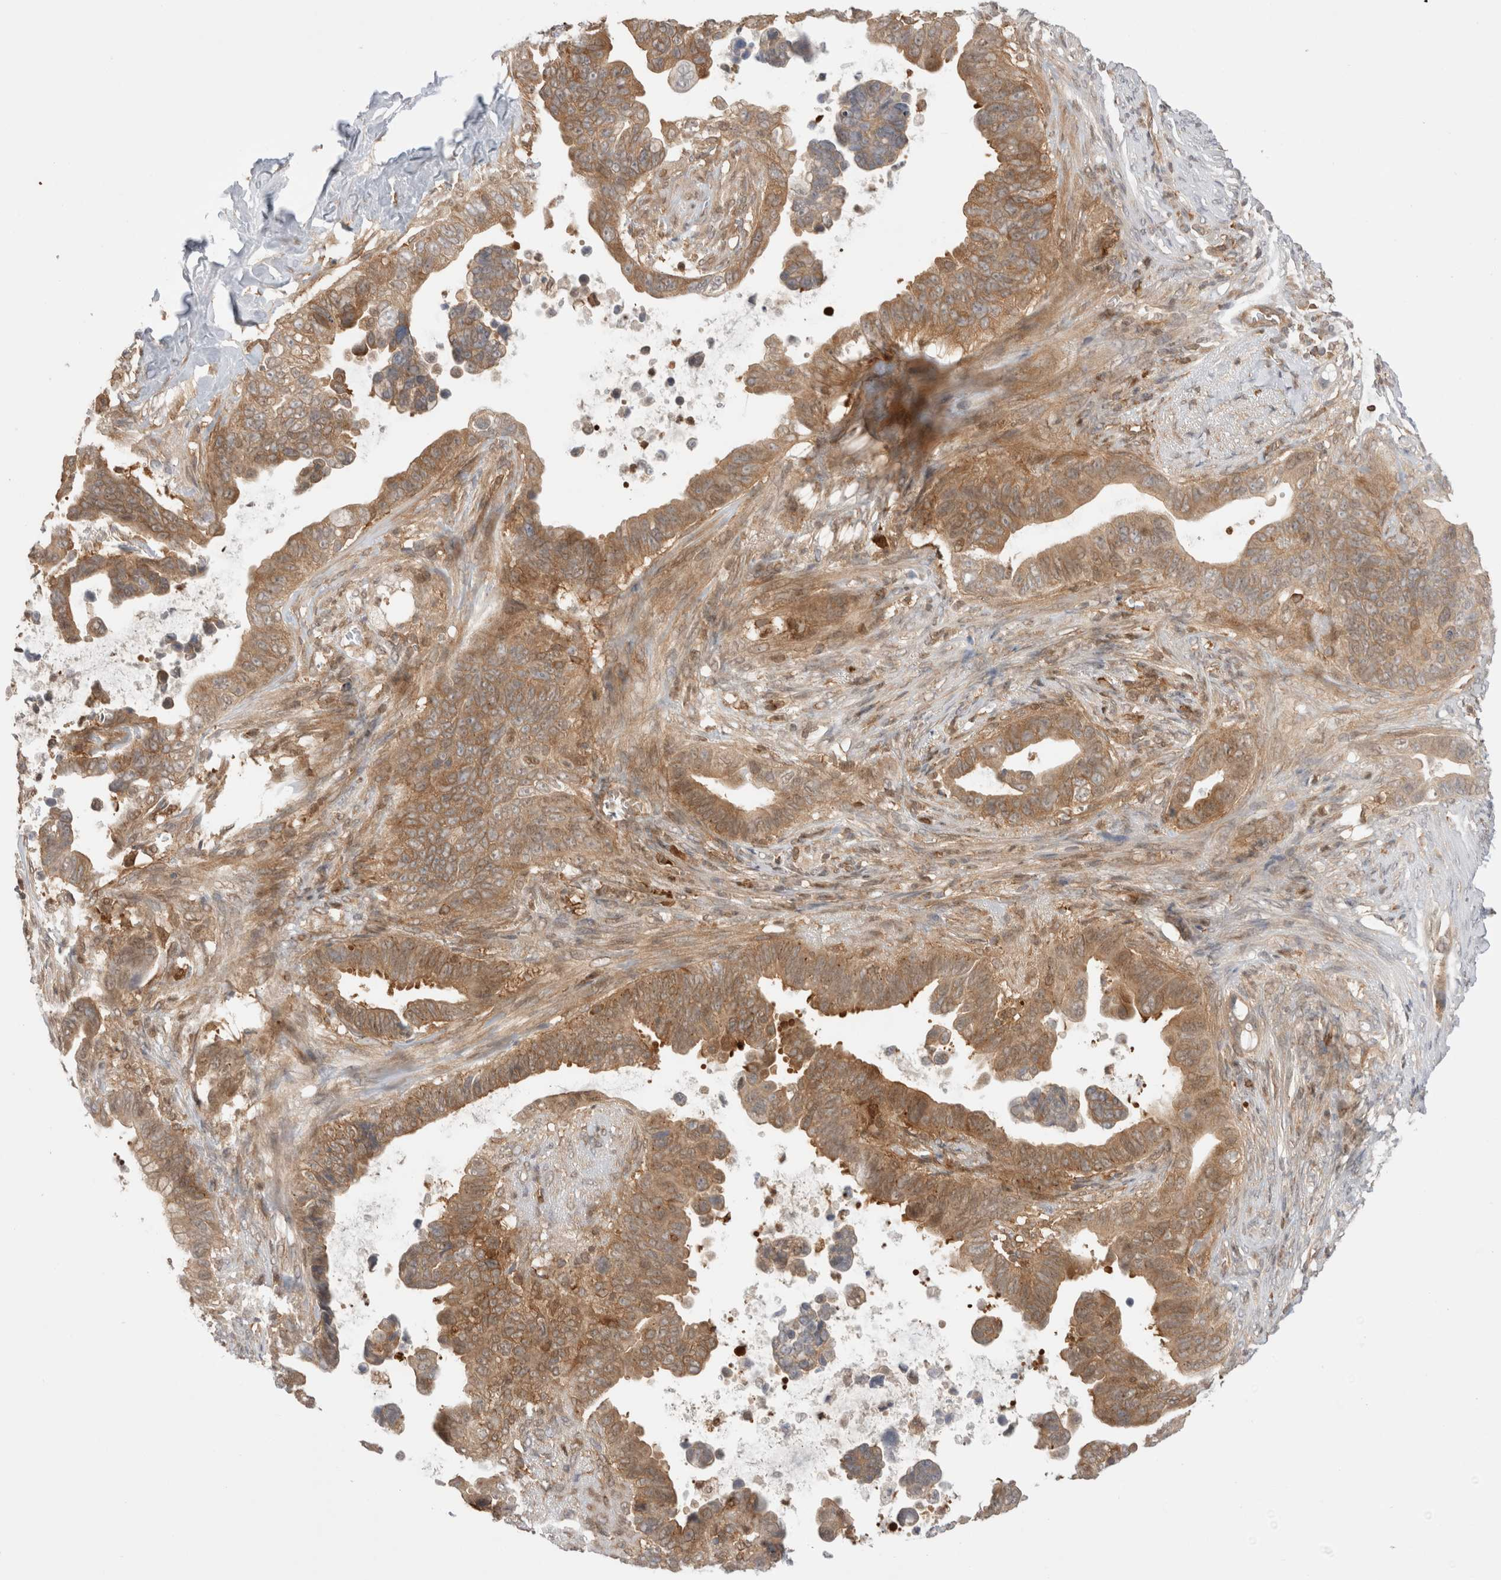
{"staining": {"intensity": "moderate", "quantity": ">75%", "location": "cytoplasmic/membranous"}, "tissue": "pancreatic cancer", "cell_type": "Tumor cells", "image_type": "cancer", "snomed": [{"axis": "morphology", "description": "Adenocarcinoma, NOS"}, {"axis": "topography", "description": "Pancreas"}], "caption": "Immunohistochemistry staining of pancreatic adenocarcinoma, which reveals medium levels of moderate cytoplasmic/membranous staining in about >75% of tumor cells indicating moderate cytoplasmic/membranous protein expression. The staining was performed using DAB (brown) for protein detection and nuclei were counterstained in hematoxylin (blue).", "gene": "NFKB1", "patient": {"sex": "female", "age": 72}}